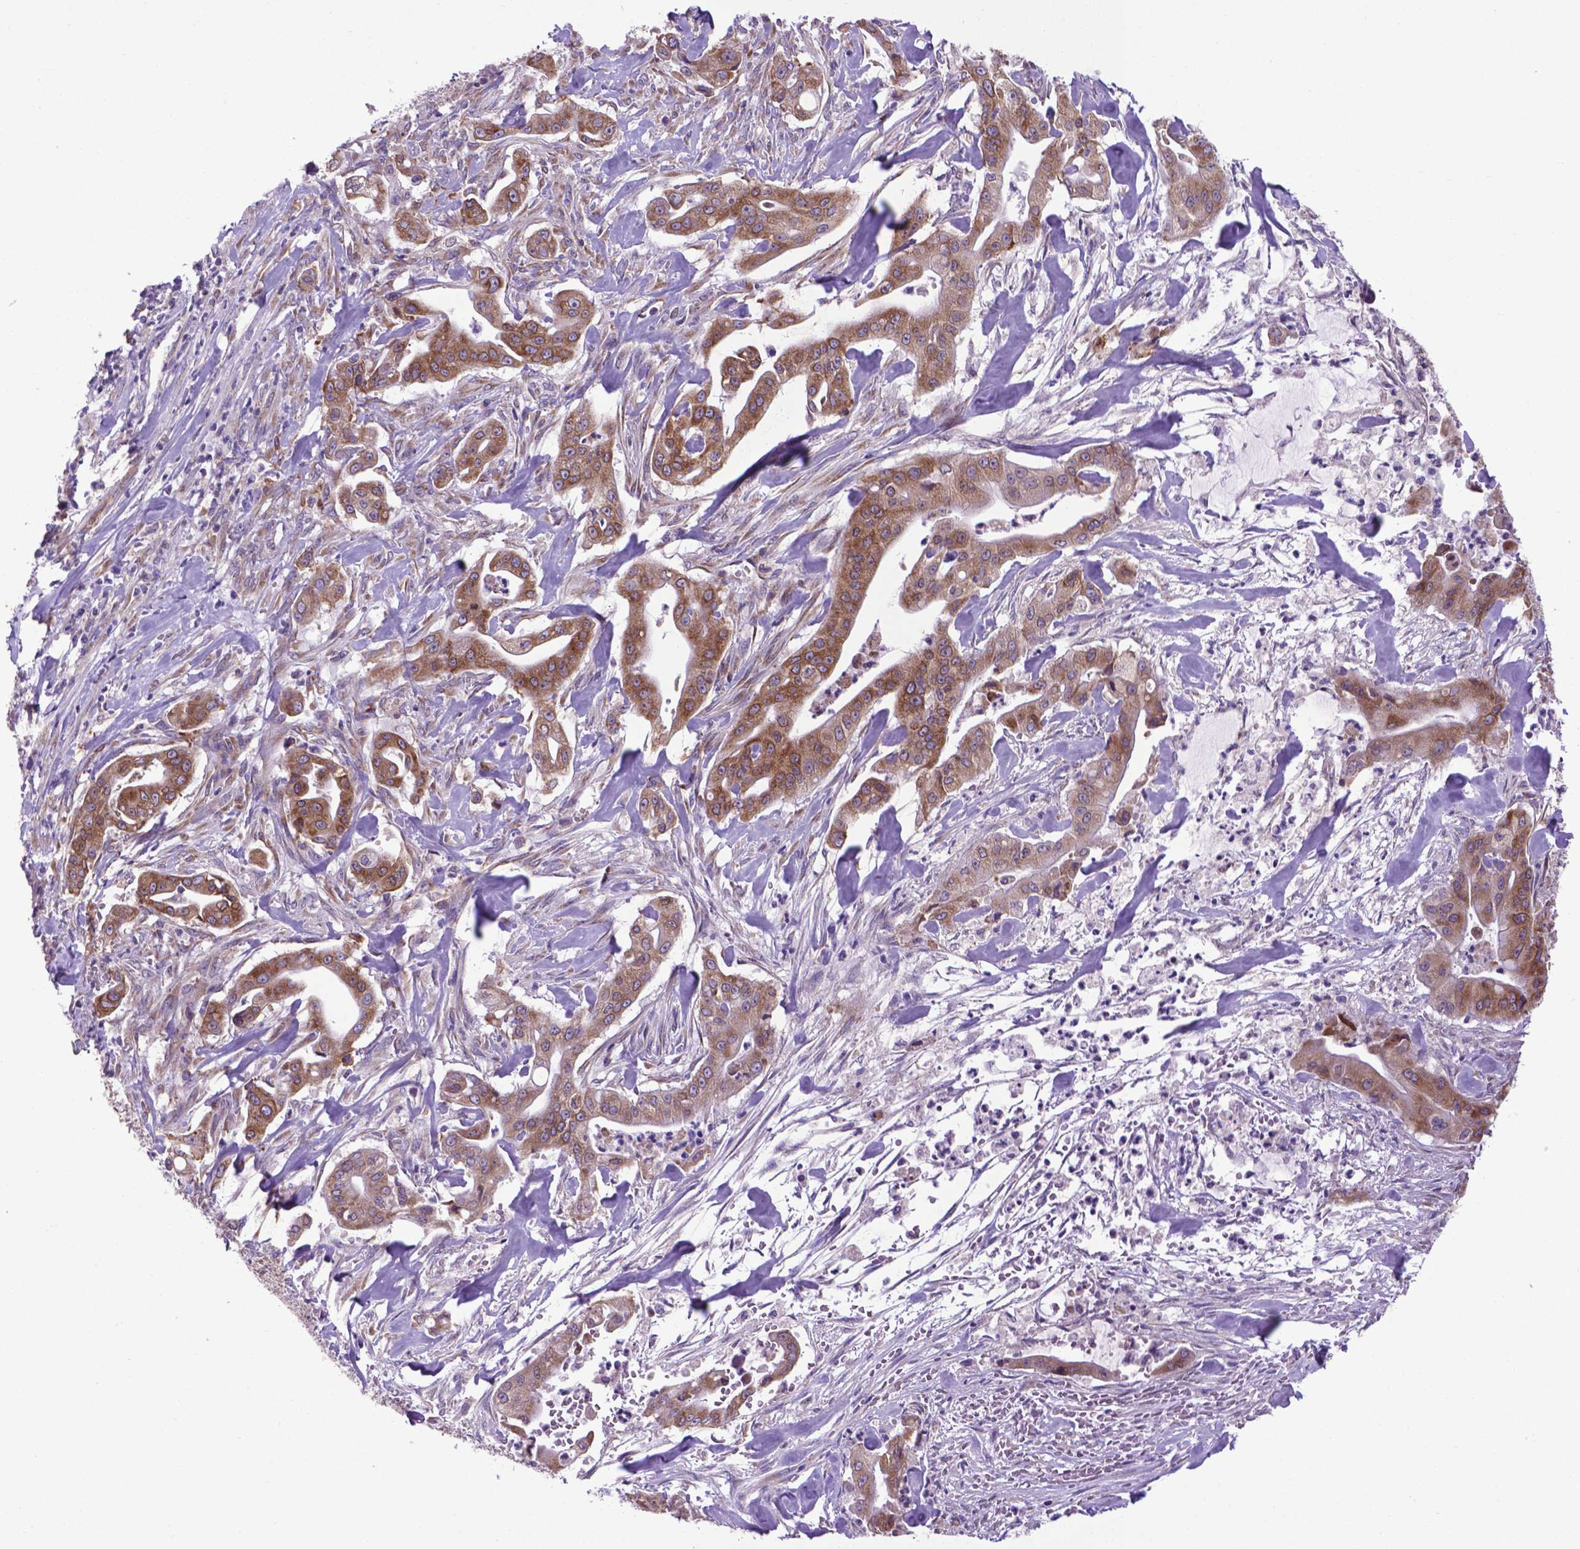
{"staining": {"intensity": "moderate", "quantity": ">75%", "location": "cytoplasmic/membranous"}, "tissue": "pancreatic cancer", "cell_type": "Tumor cells", "image_type": "cancer", "snomed": [{"axis": "morphology", "description": "Normal tissue, NOS"}, {"axis": "morphology", "description": "Inflammation, NOS"}, {"axis": "morphology", "description": "Adenocarcinoma, NOS"}, {"axis": "topography", "description": "Pancreas"}], "caption": "Immunohistochemical staining of human pancreatic adenocarcinoma shows moderate cytoplasmic/membranous protein positivity in approximately >75% of tumor cells. The protein is shown in brown color, while the nuclei are stained blue.", "gene": "WDR83OS", "patient": {"sex": "male", "age": 57}}